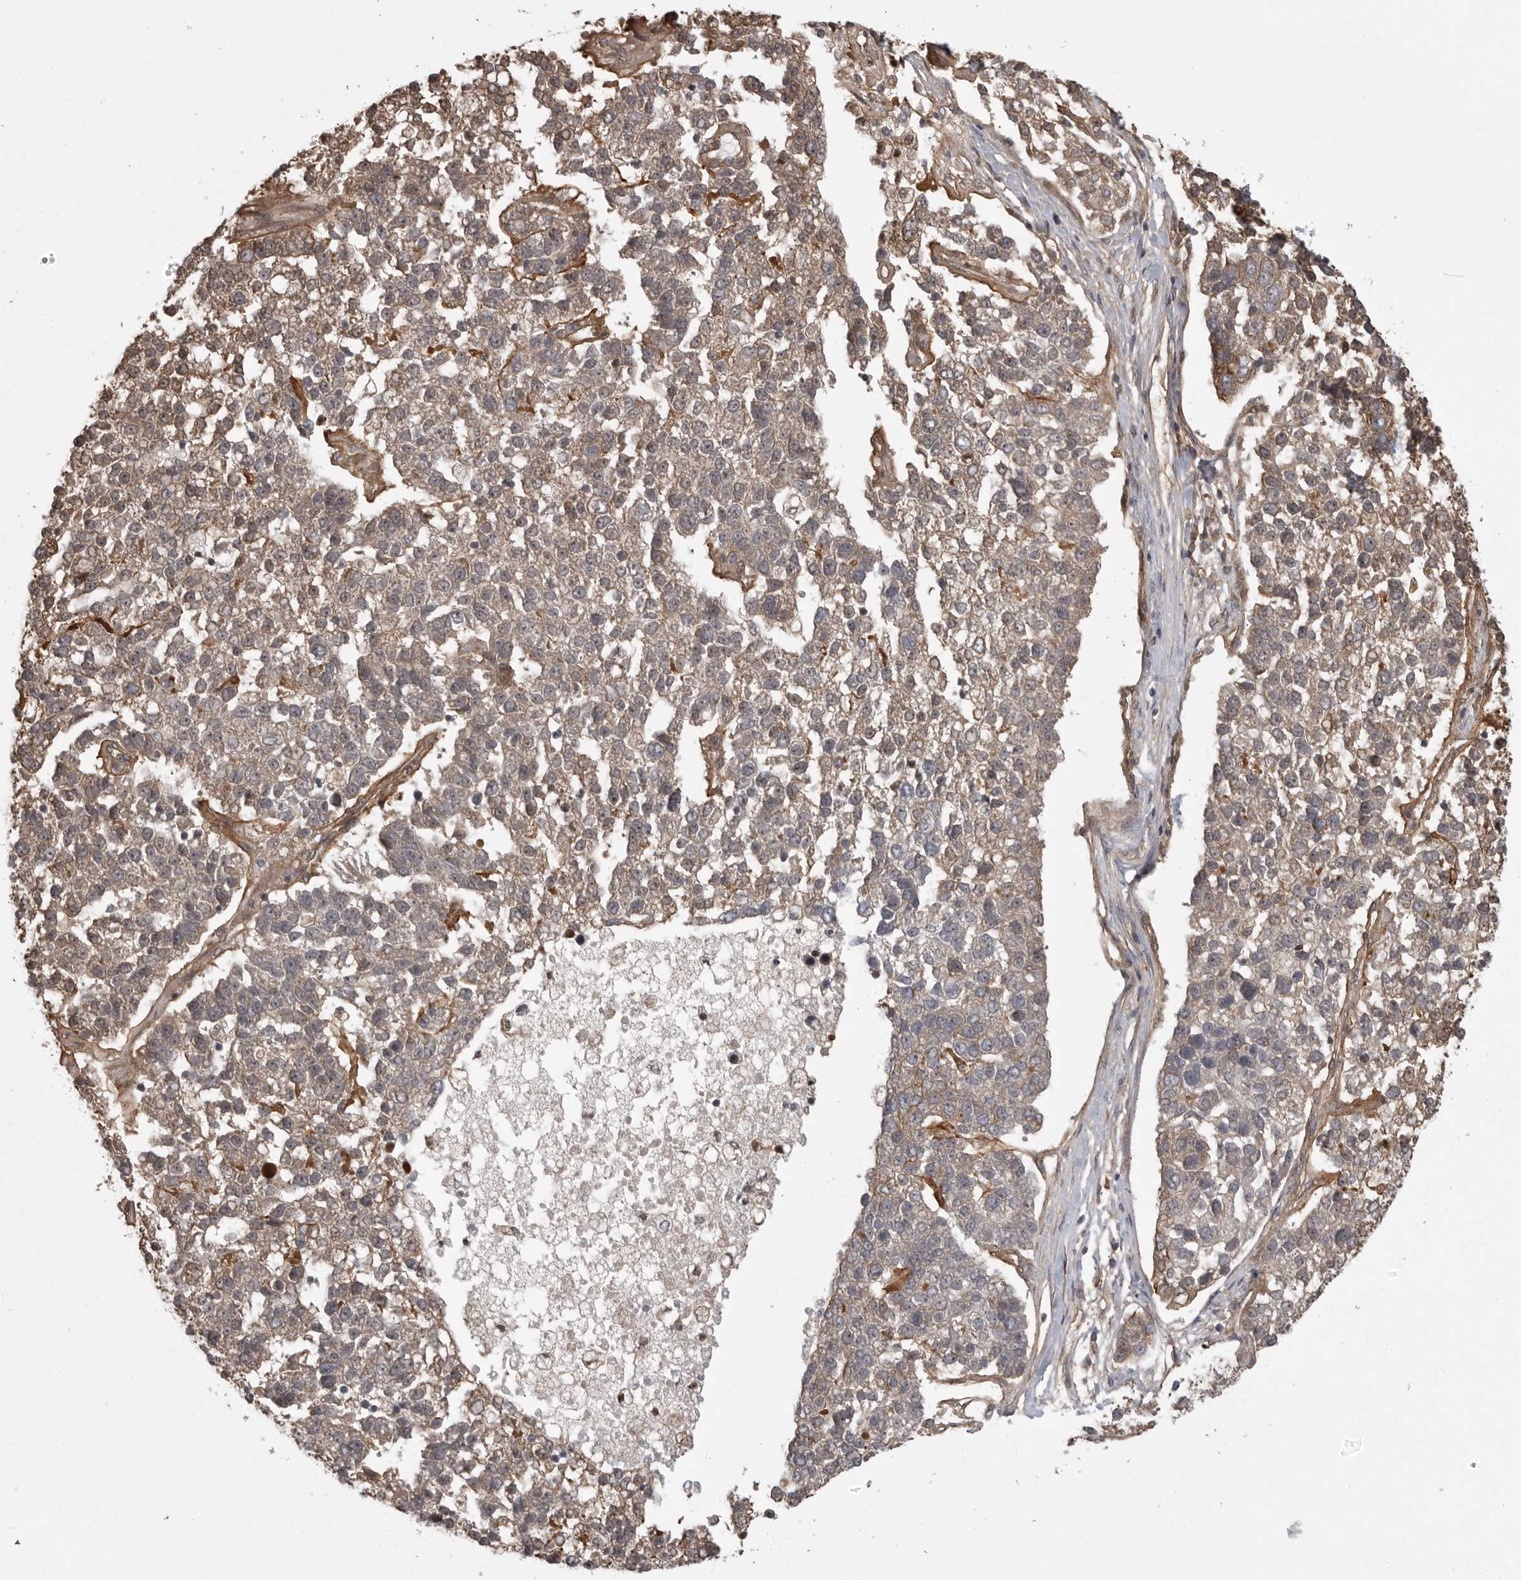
{"staining": {"intensity": "weak", "quantity": "25%-75%", "location": "cytoplasmic/membranous"}, "tissue": "pancreatic cancer", "cell_type": "Tumor cells", "image_type": "cancer", "snomed": [{"axis": "morphology", "description": "Adenocarcinoma, NOS"}, {"axis": "topography", "description": "Pancreas"}], "caption": "About 25%-75% of tumor cells in human adenocarcinoma (pancreatic) demonstrate weak cytoplasmic/membranous protein positivity as visualized by brown immunohistochemical staining.", "gene": "DNAJC8", "patient": {"sex": "female", "age": 61}}